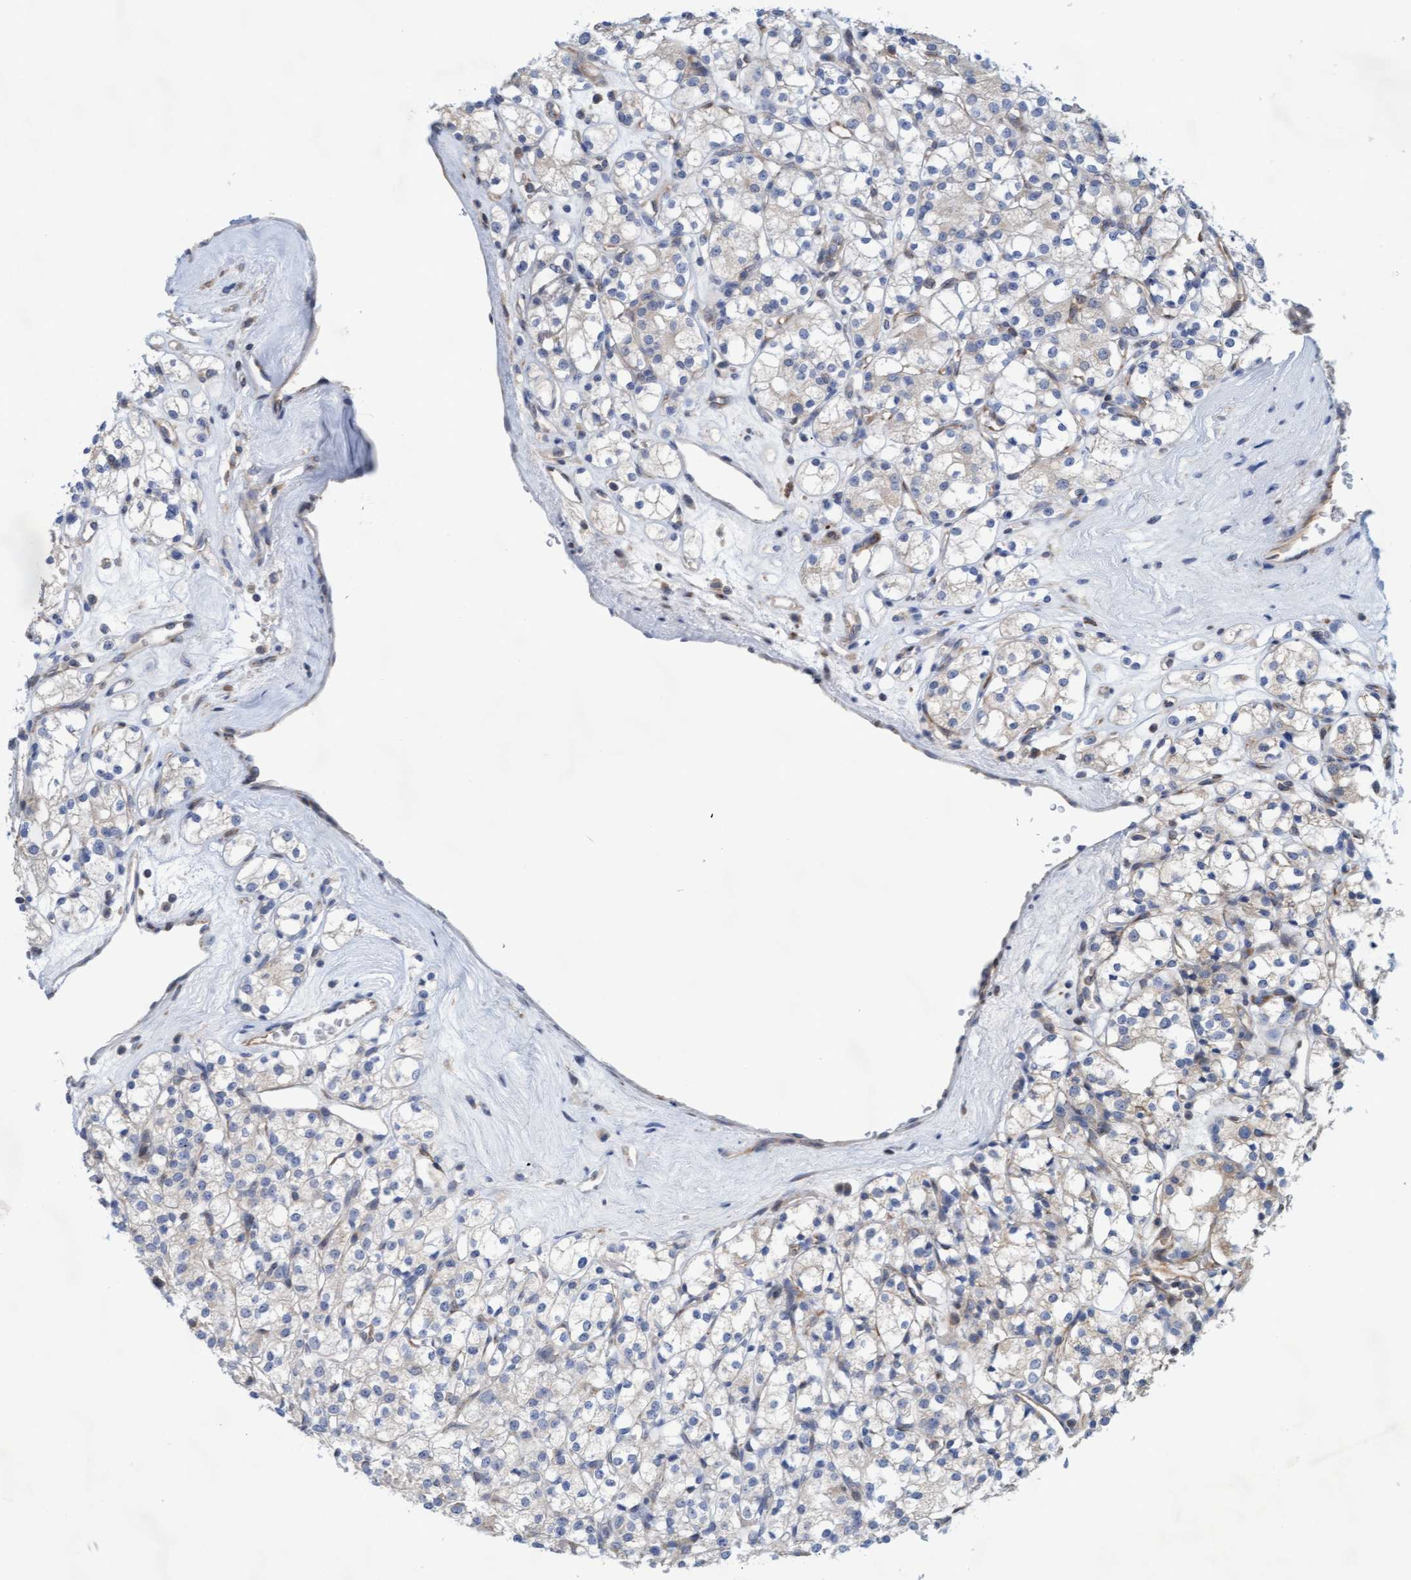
{"staining": {"intensity": "negative", "quantity": "none", "location": "none"}, "tissue": "renal cancer", "cell_type": "Tumor cells", "image_type": "cancer", "snomed": [{"axis": "morphology", "description": "Adenocarcinoma, NOS"}, {"axis": "topography", "description": "Kidney"}], "caption": "Adenocarcinoma (renal) was stained to show a protein in brown. There is no significant expression in tumor cells.", "gene": "SLC28A3", "patient": {"sex": "male", "age": 77}}